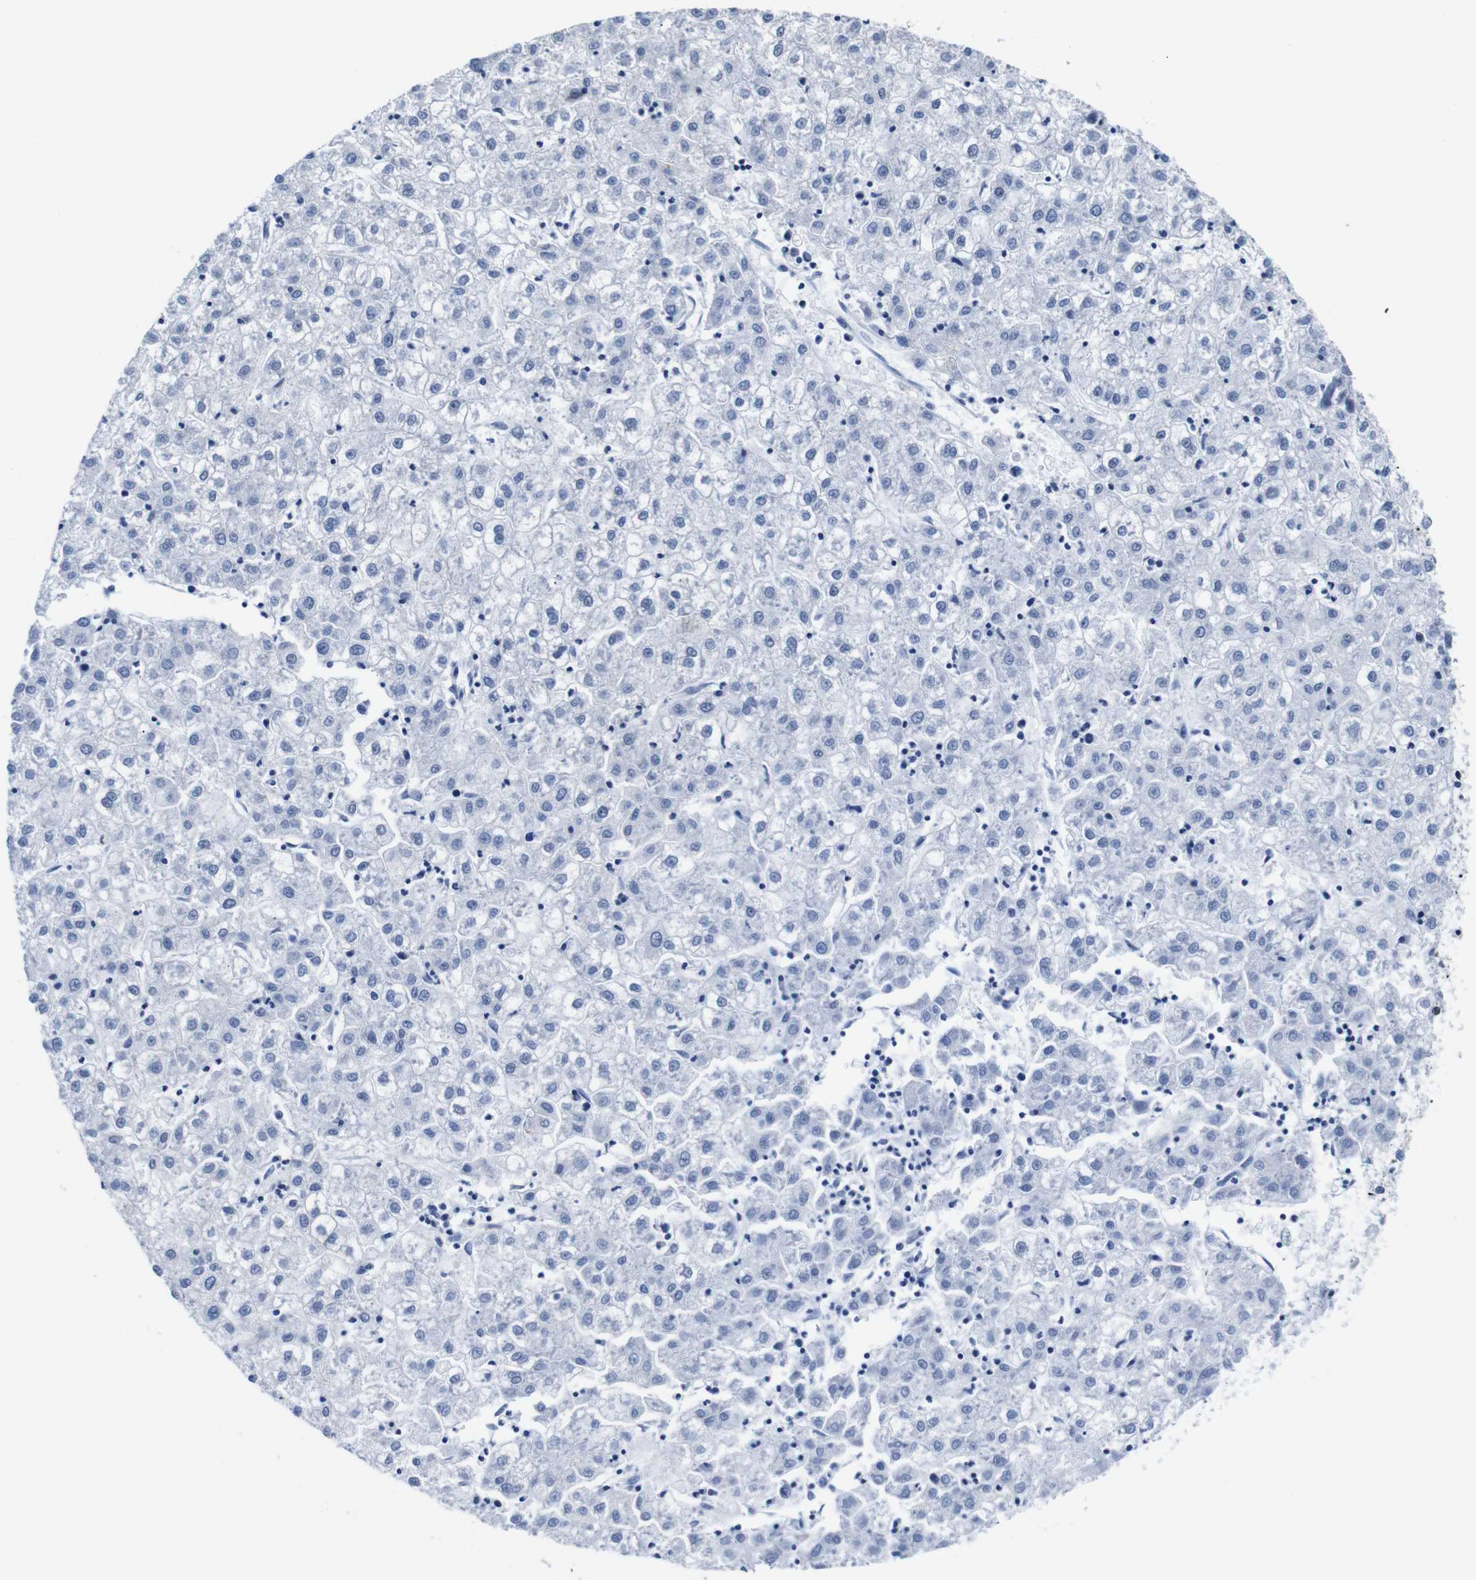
{"staining": {"intensity": "negative", "quantity": "none", "location": "none"}, "tissue": "liver cancer", "cell_type": "Tumor cells", "image_type": "cancer", "snomed": [{"axis": "morphology", "description": "Carcinoma, Hepatocellular, NOS"}, {"axis": "topography", "description": "Liver"}], "caption": "High magnification brightfield microscopy of liver cancer (hepatocellular carcinoma) stained with DAB (3,3'-diaminobenzidine) (brown) and counterstained with hematoxylin (blue): tumor cells show no significant staining.", "gene": "GATA6", "patient": {"sex": "male", "age": 72}}